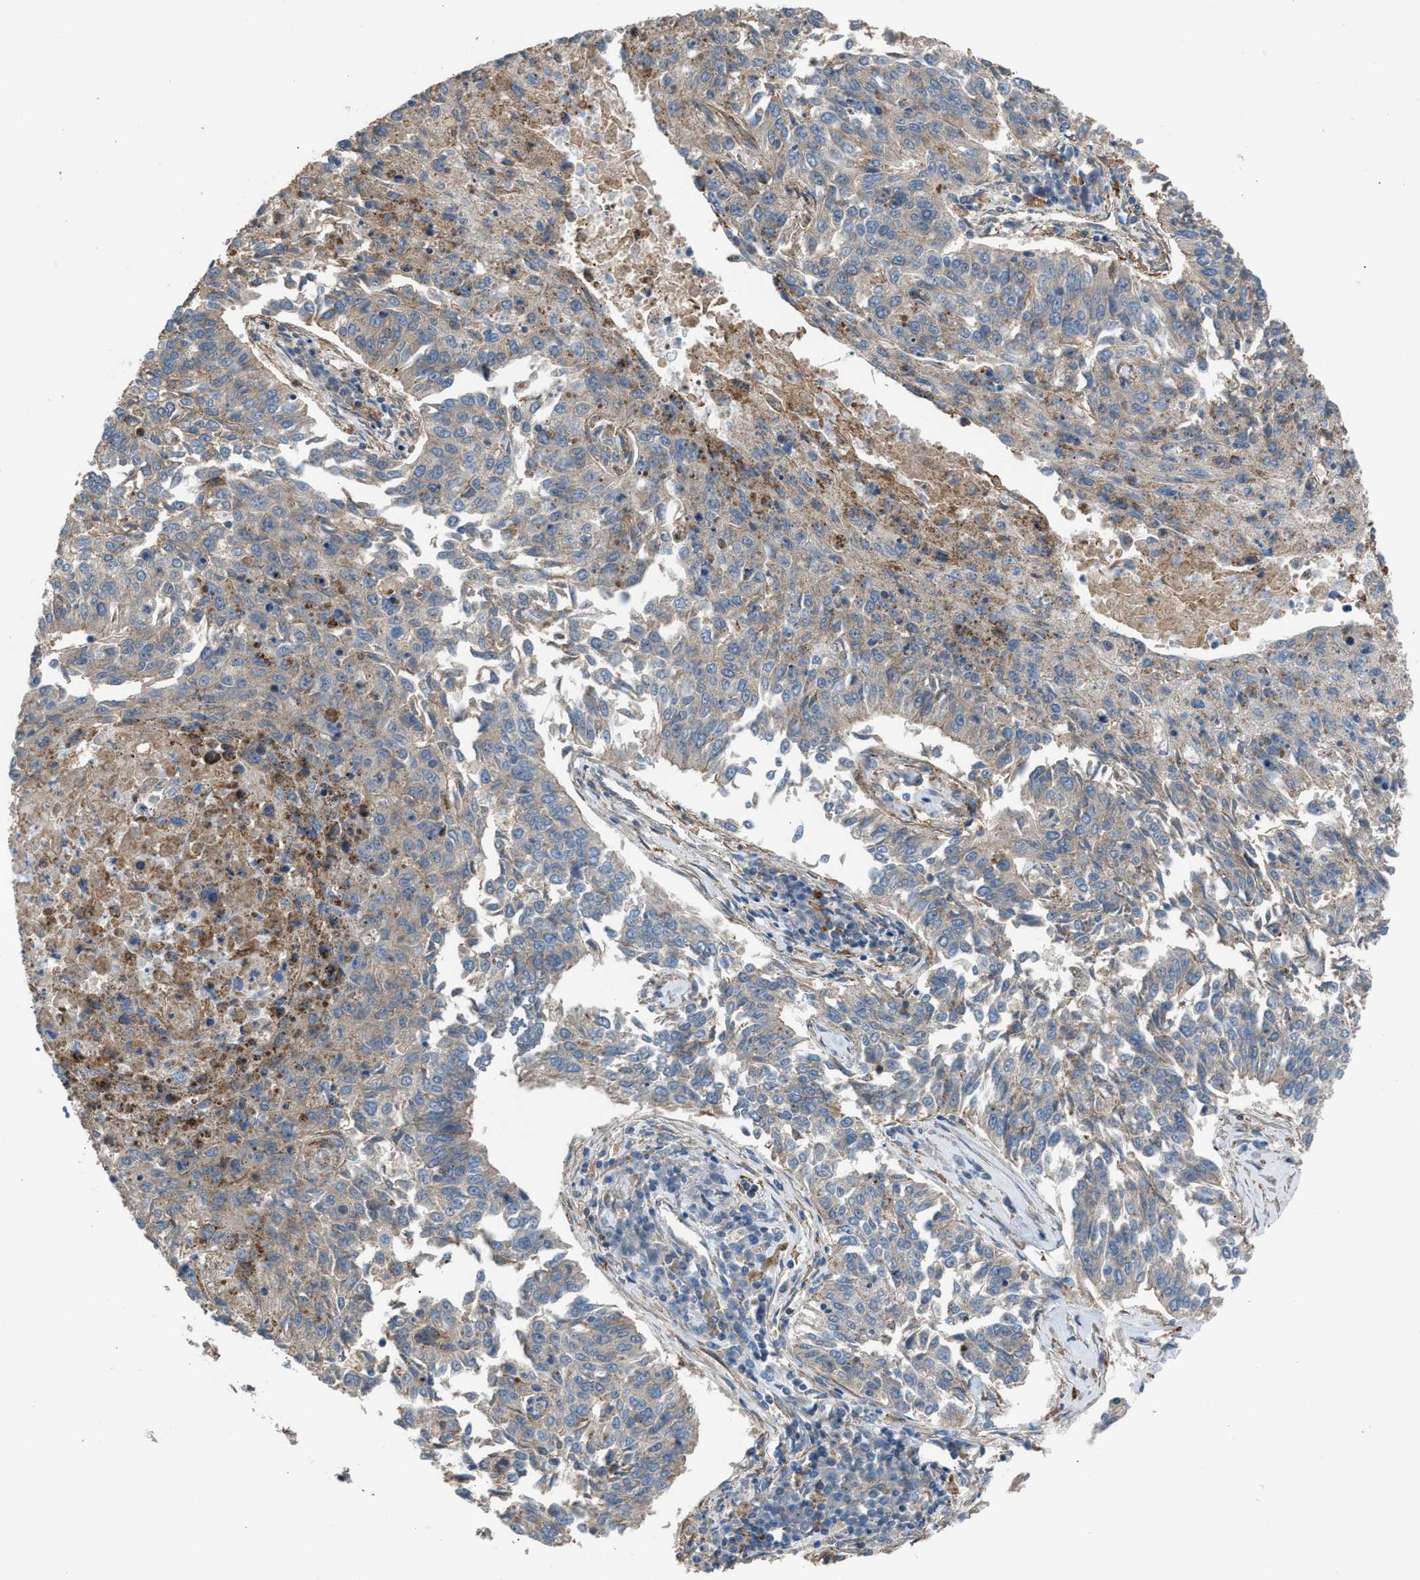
{"staining": {"intensity": "weak", "quantity": "<25%", "location": "cytoplasmic/membranous"}, "tissue": "lung cancer", "cell_type": "Tumor cells", "image_type": "cancer", "snomed": [{"axis": "morphology", "description": "Normal tissue, NOS"}, {"axis": "morphology", "description": "Squamous cell carcinoma, NOS"}, {"axis": "topography", "description": "Cartilage tissue"}, {"axis": "topography", "description": "Bronchus"}, {"axis": "topography", "description": "Lung"}], "caption": "Micrograph shows no significant protein staining in tumor cells of squamous cell carcinoma (lung).", "gene": "SLC10A3", "patient": {"sex": "female", "age": 49}}